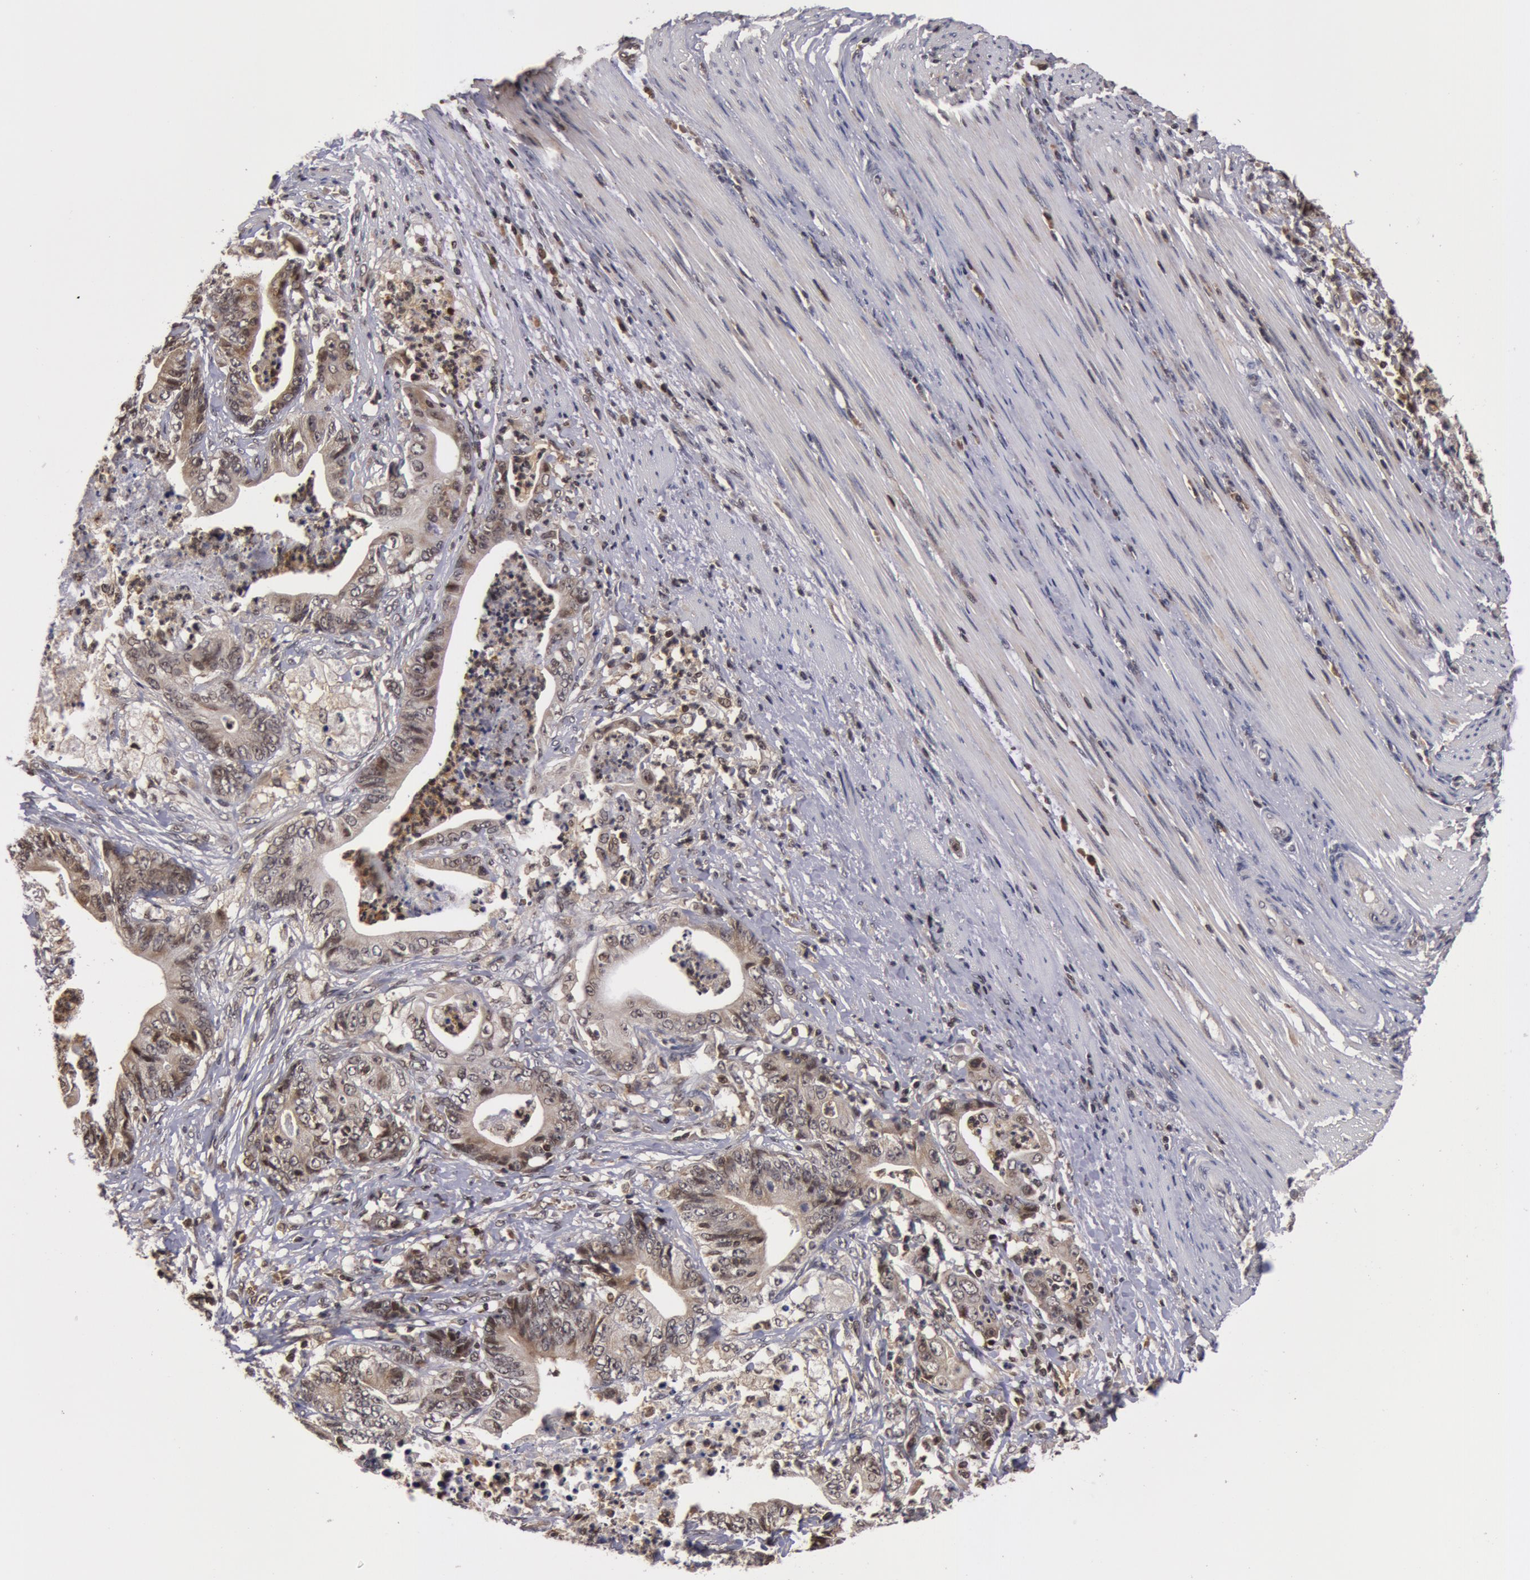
{"staining": {"intensity": "weak", "quantity": "<25%", "location": "nuclear"}, "tissue": "stomach cancer", "cell_type": "Tumor cells", "image_type": "cancer", "snomed": [{"axis": "morphology", "description": "Adenocarcinoma, NOS"}, {"axis": "topography", "description": "Stomach, lower"}], "caption": "This image is of stomach adenocarcinoma stained with immunohistochemistry (IHC) to label a protein in brown with the nuclei are counter-stained blue. There is no staining in tumor cells. (Stains: DAB (3,3'-diaminobenzidine) IHC with hematoxylin counter stain, Microscopy: brightfield microscopy at high magnification).", "gene": "ZNF350", "patient": {"sex": "female", "age": 86}}